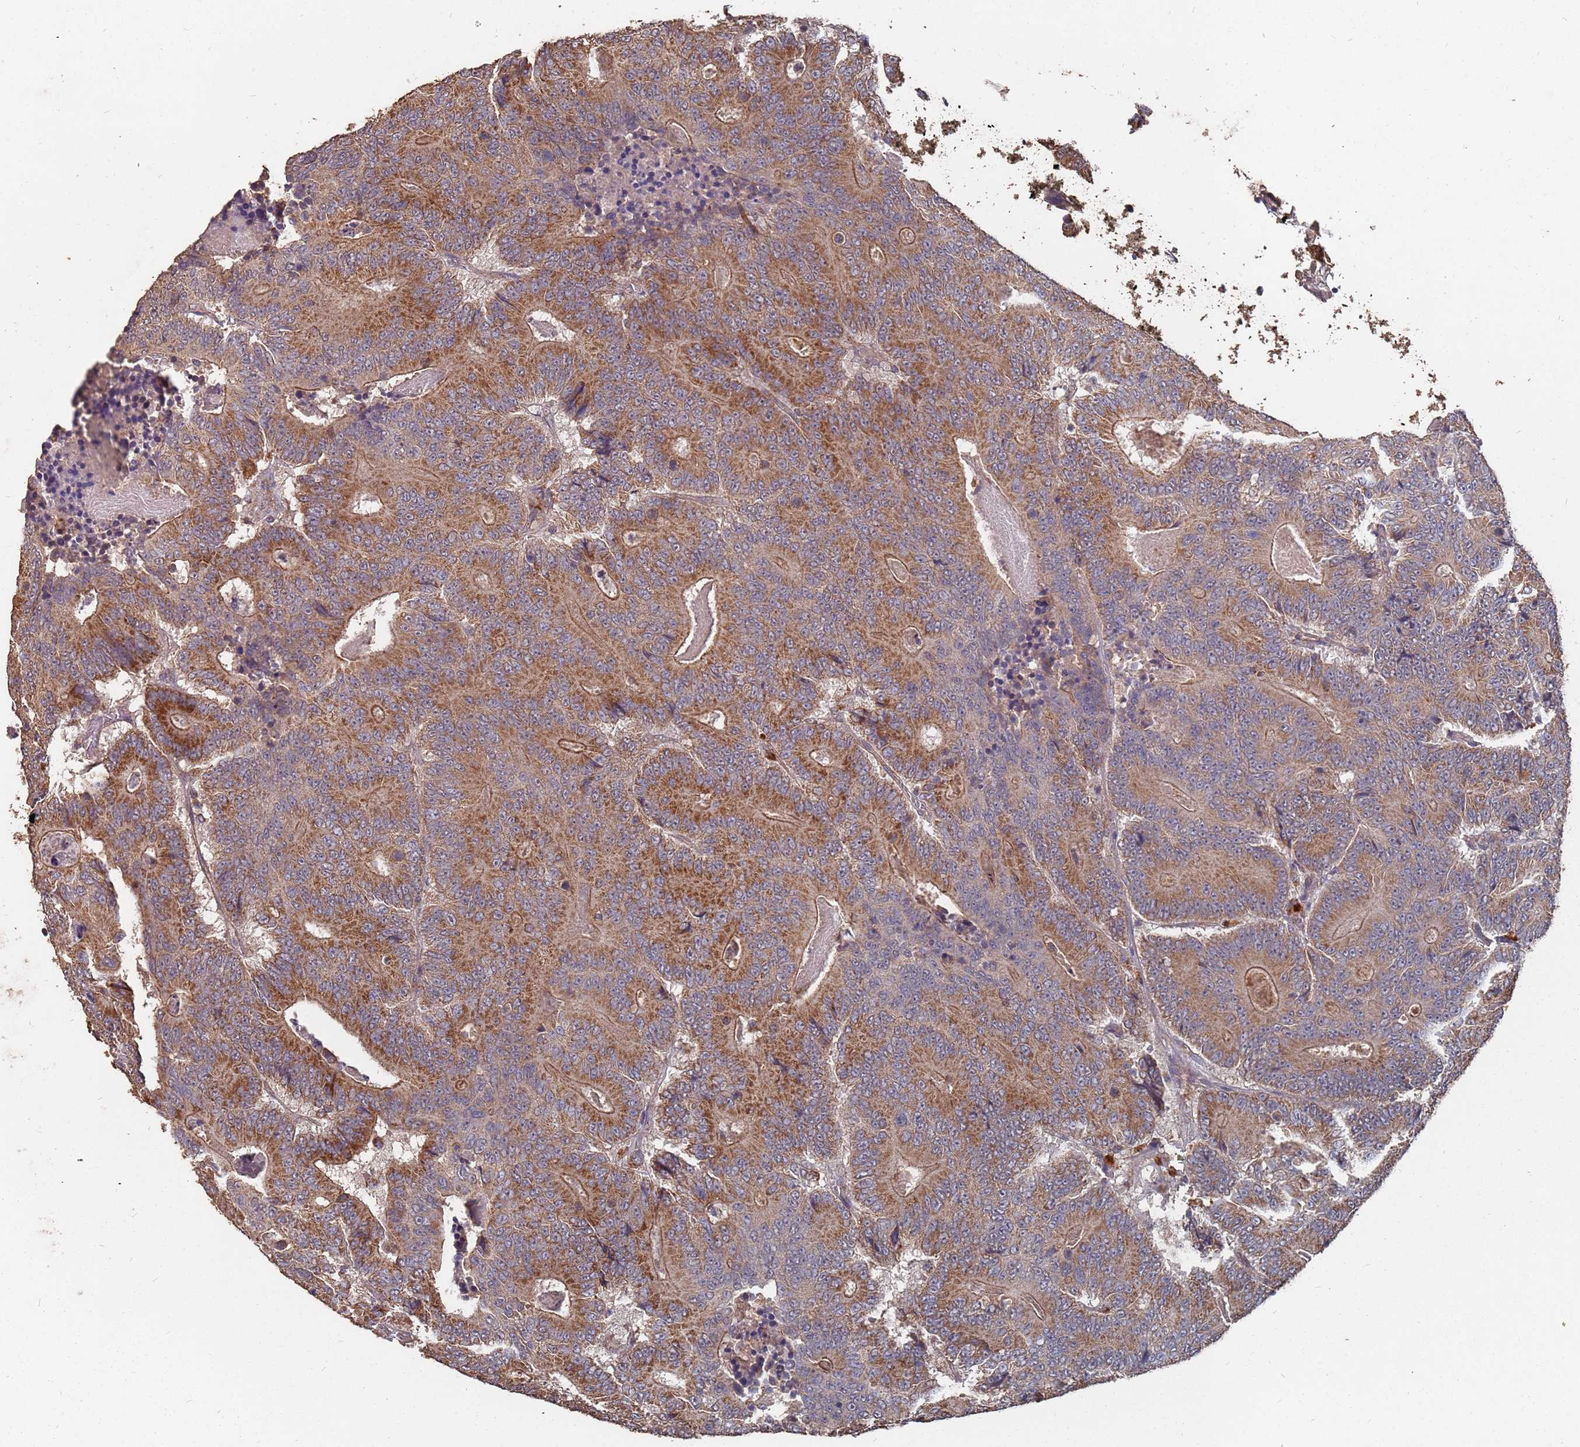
{"staining": {"intensity": "strong", "quantity": ">75%", "location": "cytoplasmic/membranous"}, "tissue": "colorectal cancer", "cell_type": "Tumor cells", "image_type": "cancer", "snomed": [{"axis": "morphology", "description": "Adenocarcinoma, NOS"}, {"axis": "topography", "description": "Colon"}], "caption": "The histopathology image exhibits staining of colorectal cancer (adenocarcinoma), revealing strong cytoplasmic/membranous protein positivity (brown color) within tumor cells. (DAB (3,3'-diaminobenzidine) IHC with brightfield microscopy, high magnification).", "gene": "PRORP", "patient": {"sex": "male", "age": 83}}